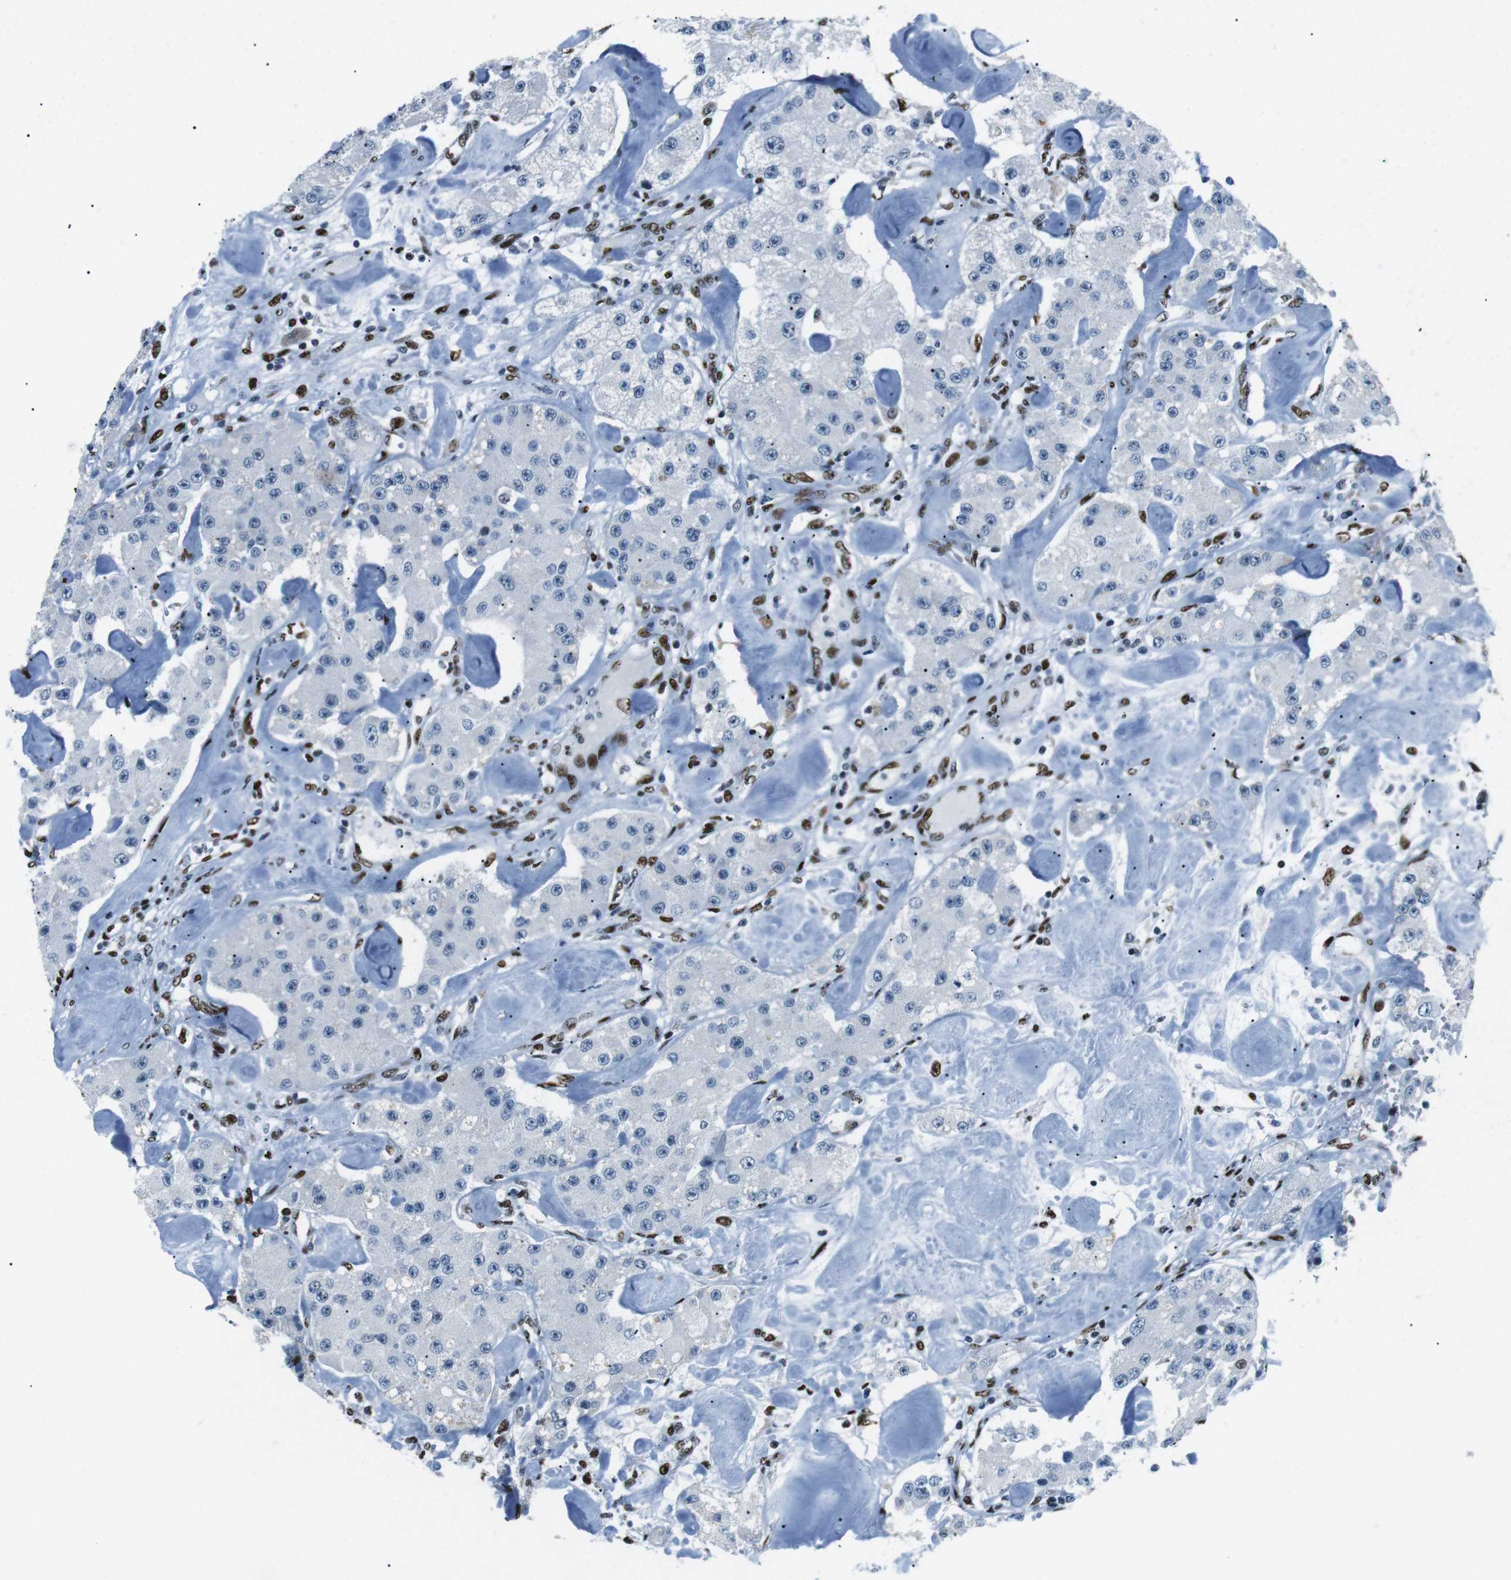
{"staining": {"intensity": "negative", "quantity": "none", "location": "none"}, "tissue": "carcinoid", "cell_type": "Tumor cells", "image_type": "cancer", "snomed": [{"axis": "morphology", "description": "Carcinoid, malignant, NOS"}, {"axis": "topography", "description": "Pancreas"}], "caption": "Image shows no protein positivity in tumor cells of carcinoid (malignant) tissue. (DAB immunohistochemistry with hematoxylin counter stain).", "gene": "PML", "patient": {"sex": "male", "age": 41}}